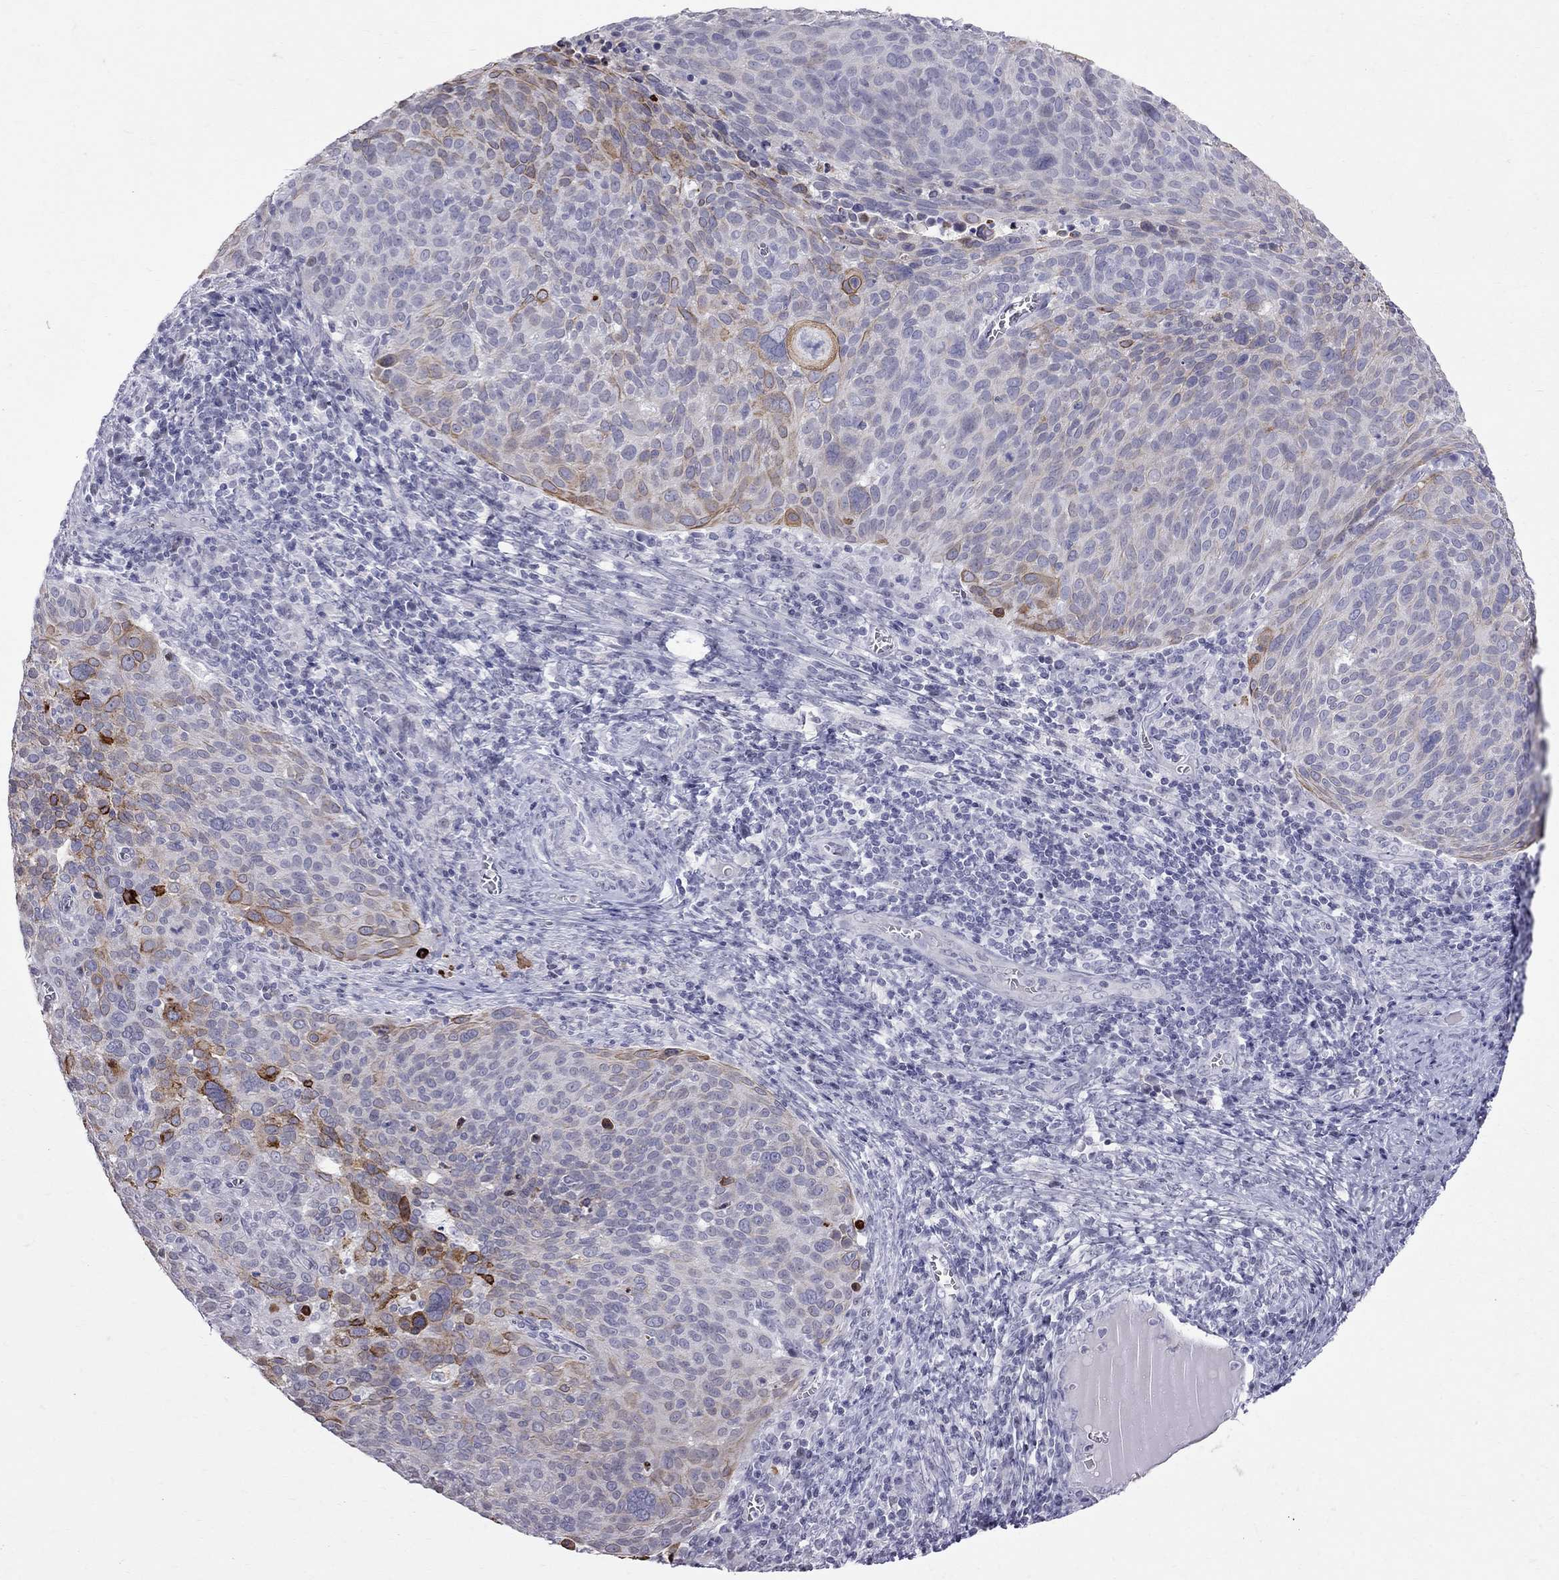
{"staining": {"intensity": "strong", "quantity": "<25%", "location": "cytoplasmic/membranous"}, "tissue": "cervical cancer", "cell_type": "Tumor cells", "image_type": "cancer", "snomed": [{"axis": "morphology", "description": "Squamous cell carcinoma, NOS"}, {"axis": "topography", "description": "Cervix"}], "caption": "A medium amount of strong cytoplasmic/membranous positivity is identified in about <25% of tumor cells in cervical cancer (squamous cell carcinoma) tissue.", "gene": "MUC15", "patient": {"sex": "female", "age": 39}}